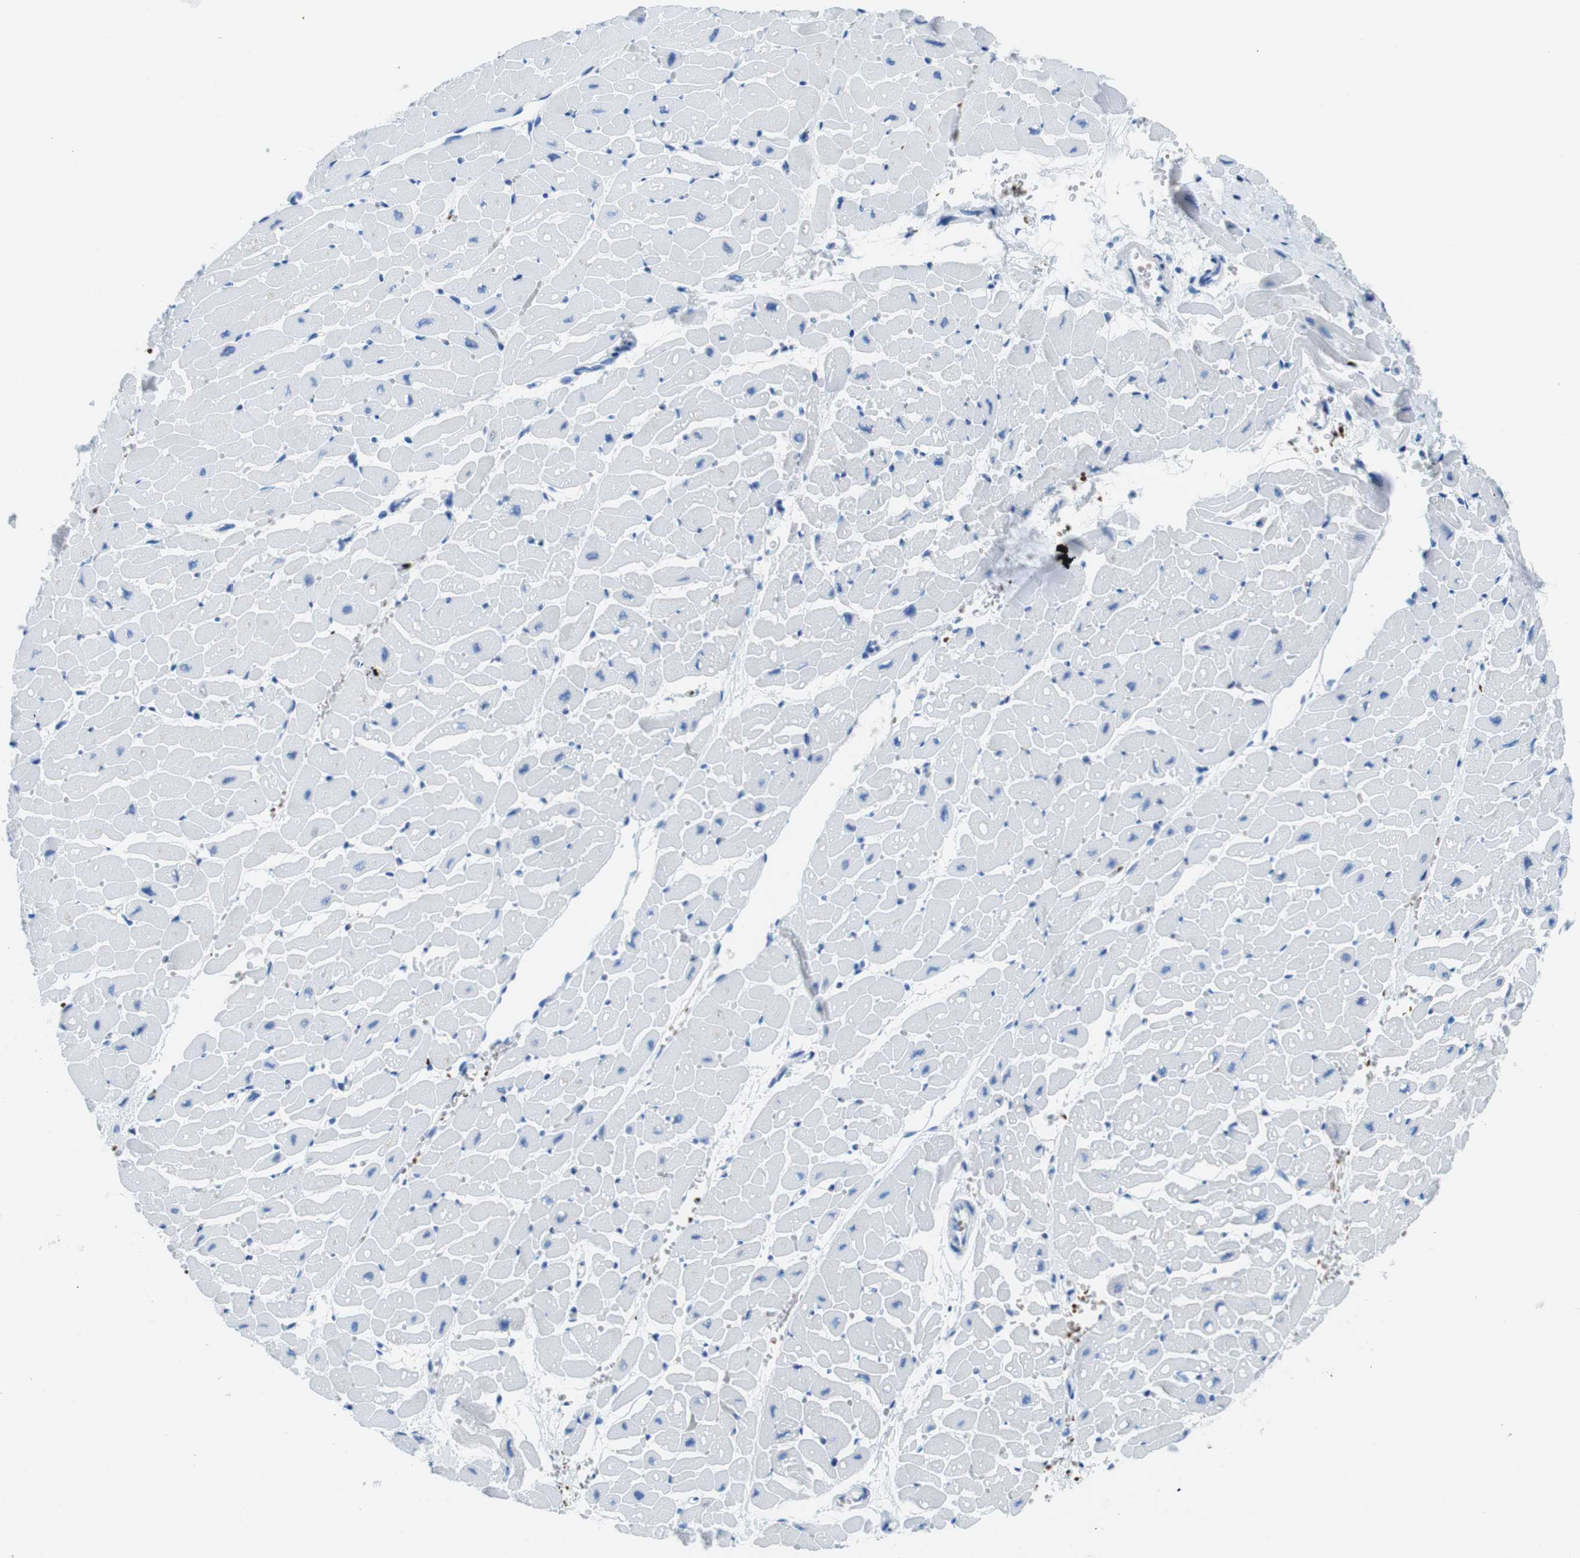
{"staining": {"intensity": "negative", "quantity": "none", "location": "none"}, "tissue": "heart muscle", "cell_type": "Cardiomyocytes", "image_type": "normal", "snomed": [{"axis": "morphology", "description": "Normal tissue, NOS"}, {"axis": "topography", "description": "Heart"}], "caption": "This is a histopathology image of IHC staining of unremarkable heart muscle, which shows no staining in cardiomyocytes.", "gene": "TFAP2C", "patient": {"sex": "male", "age": 45}}